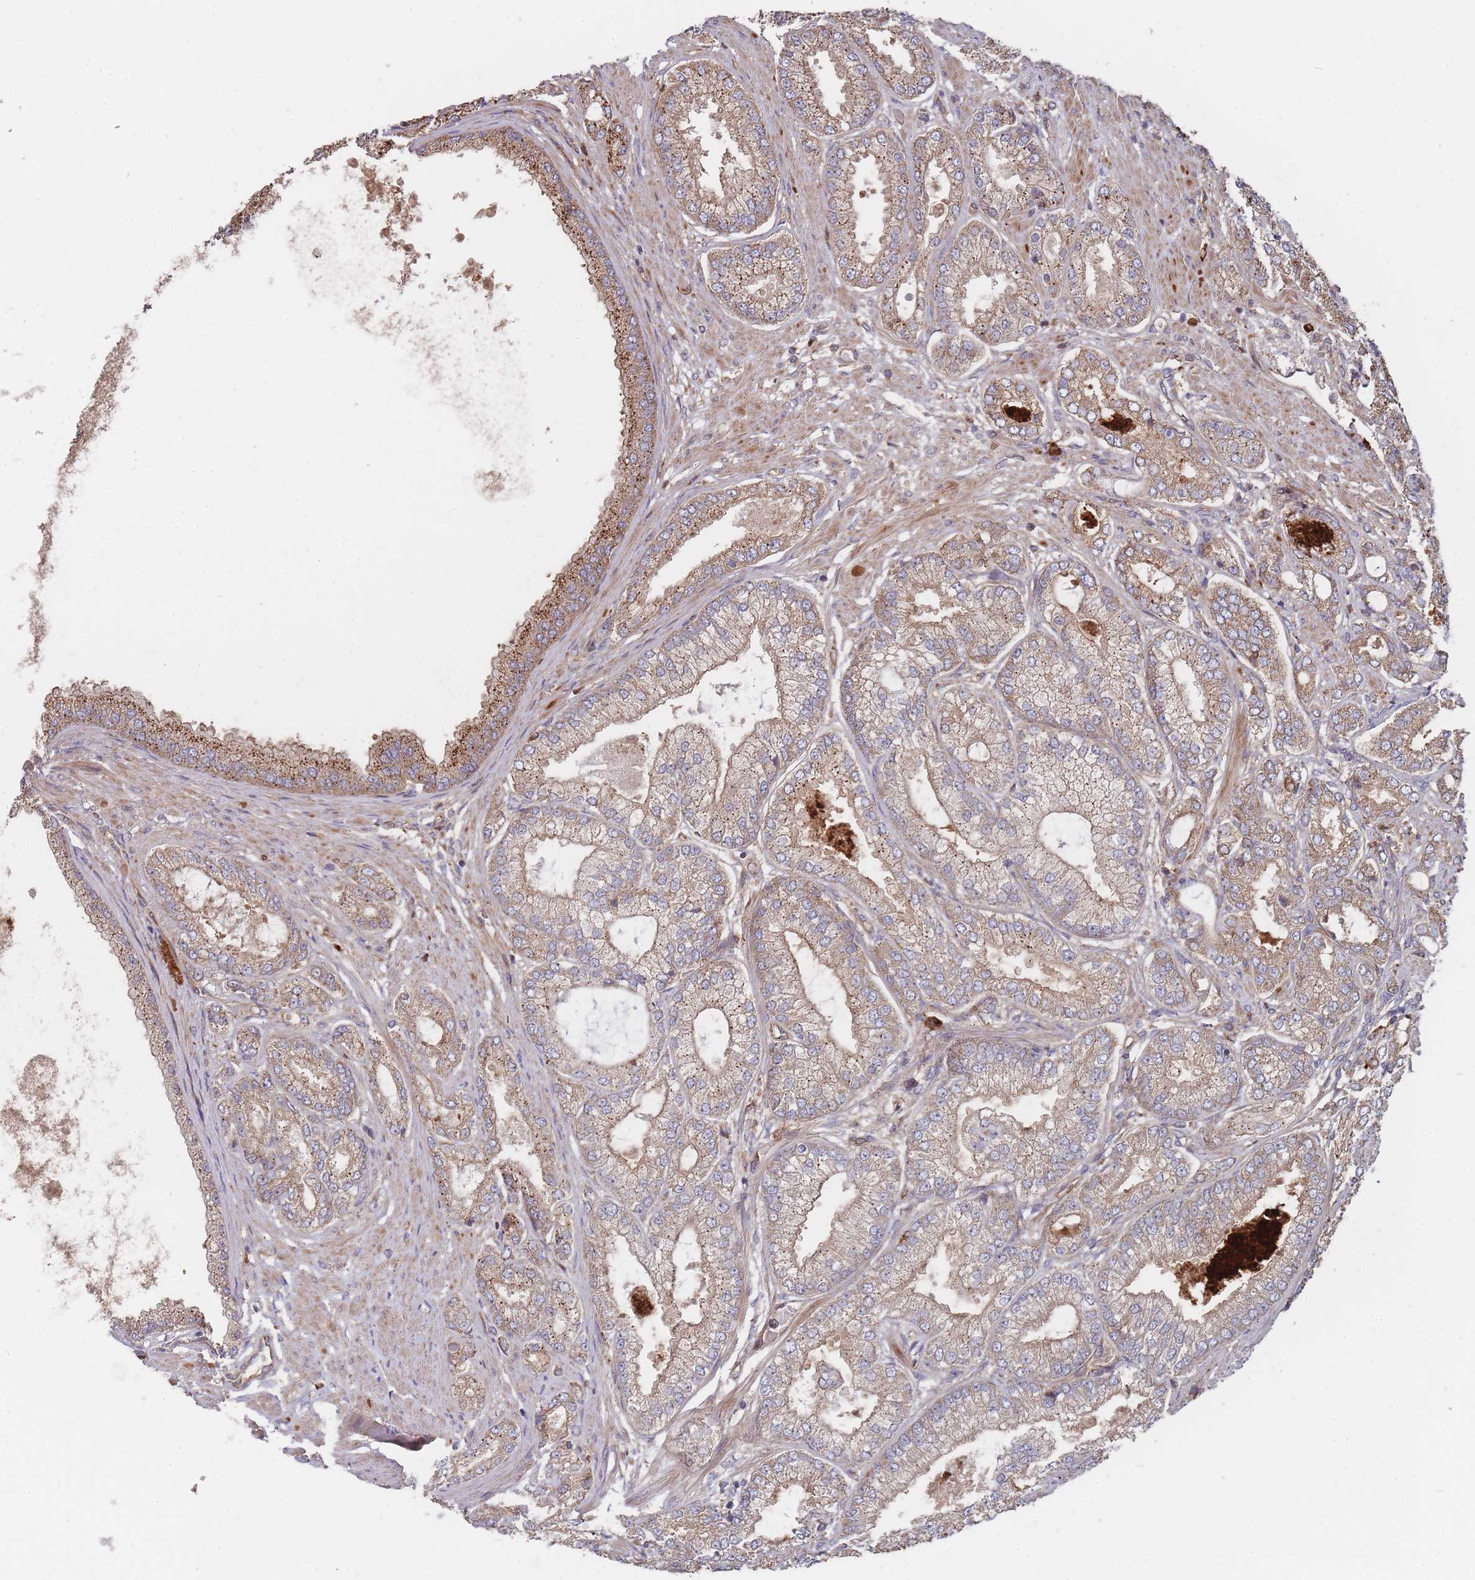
{"staining": {"intensity": "moderate", "quantity": ">75%", "location": "cytoplasmic/membranous"}, "tissue": "prostate cancer", "cell_type": "Tumor cells", "image_type": "cancer", "snomed": [{"axis": "morphology", "description": "Adenocarcinoma, High grade"}, {"axis": "topography", "description": "Prostate"}], "caption": "Tumor cells exhibit moderate cytoplasmic/membranous expression in about >75% of cells in prostate cancer (adenocarcinoma (high-grade)).", "gene": "THSD7B", "patient": {"sex": "male", "age": 71}}